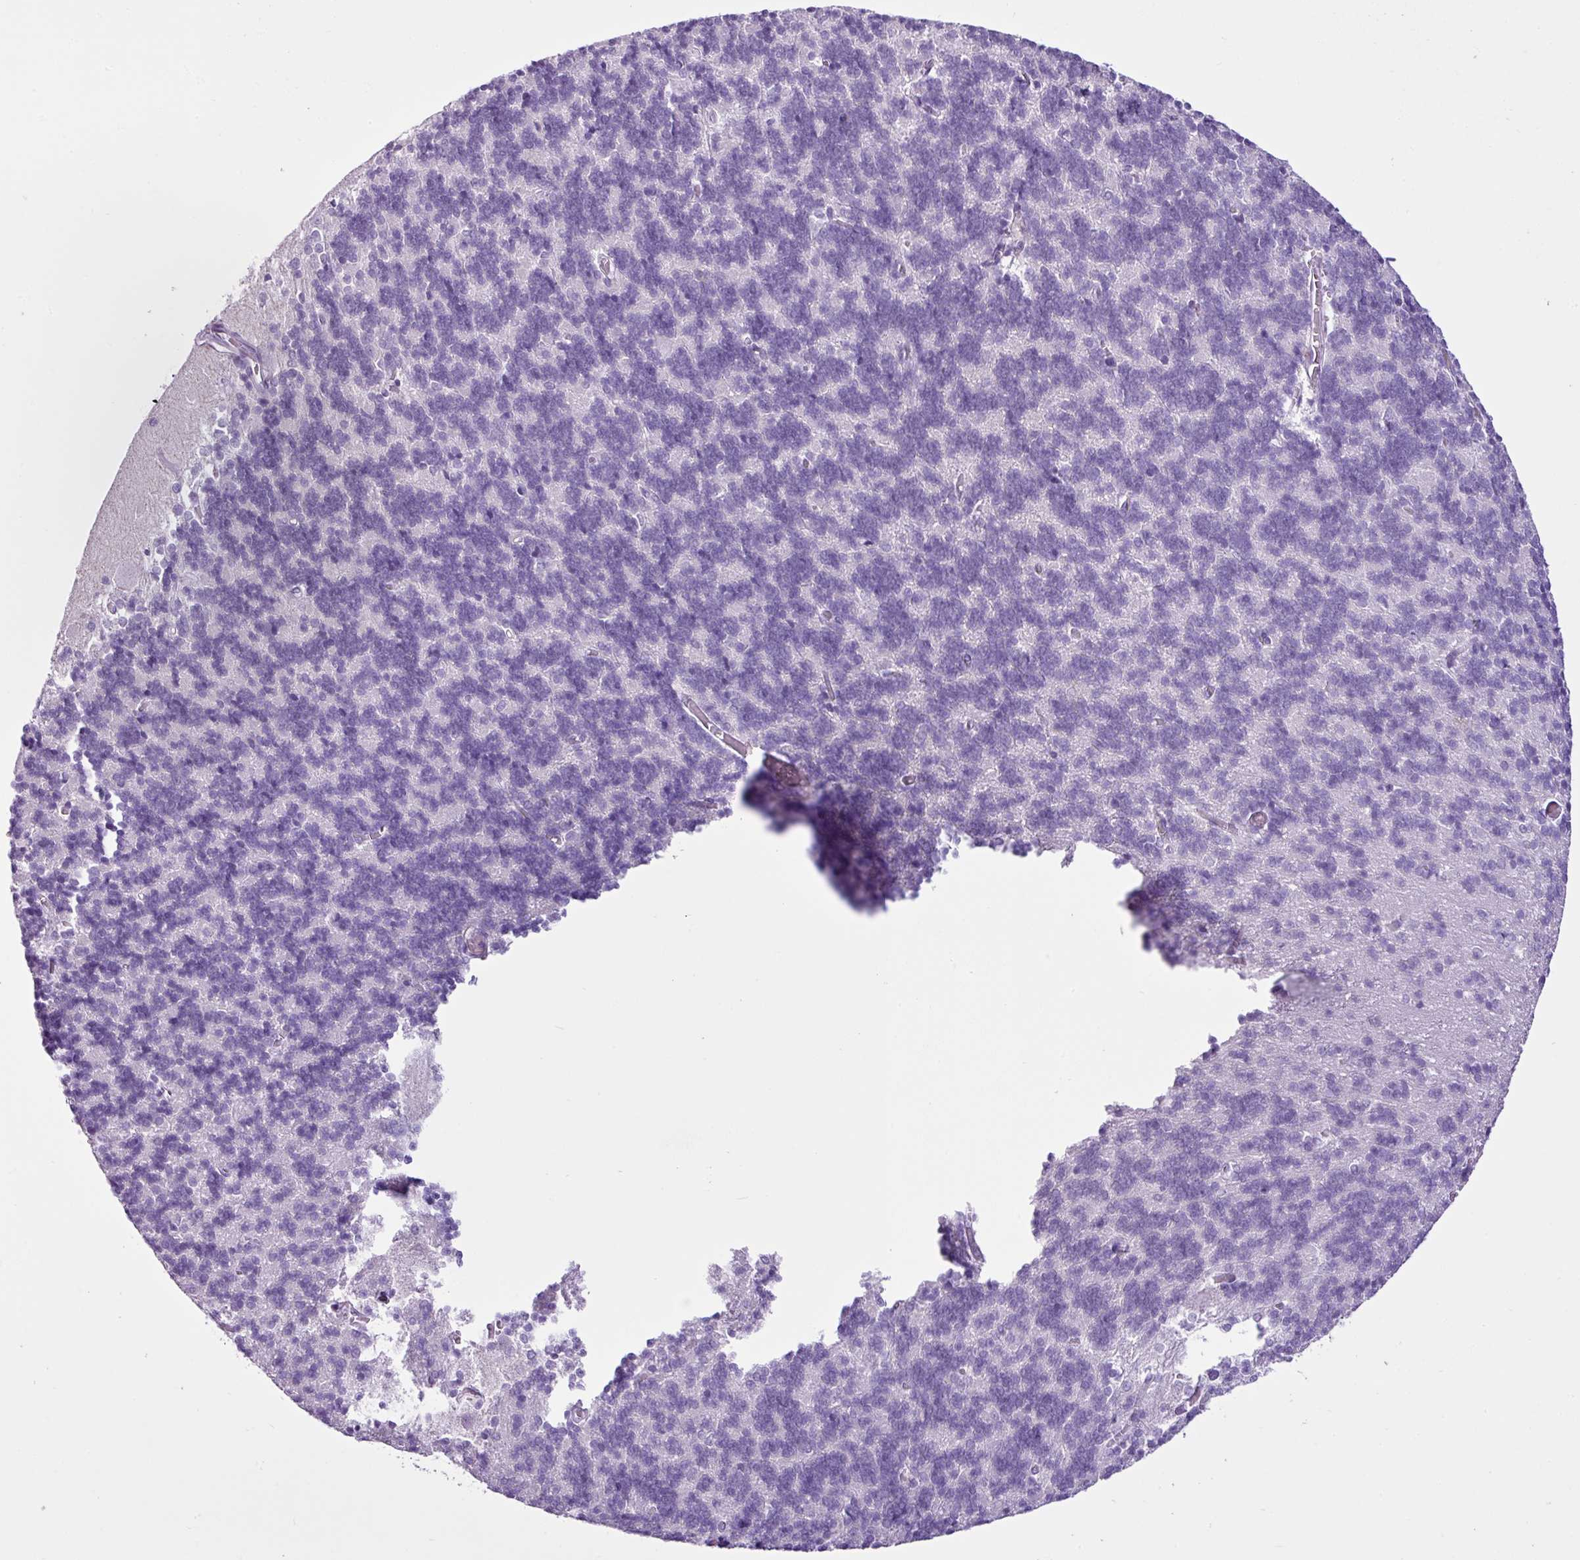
{"staining": {"intensity": "negative", "quantity": "none", "location": "none"}, "tissue": "cerebellum", "cell_type": "Cells in granular layer", "image_type": "normal", "snomed": [{"axis": "morphology", "description": "Normal tissue, NOS"}, {"axis": "topography", "description": "Cerebellum"}], "caption": "This is an immunohistochemistry micrograph of benign human cerebellum. There is no positivity in cells in granular layer.", "gene": "LILRB4", "patient": {"sex": "male", "age": 37}}